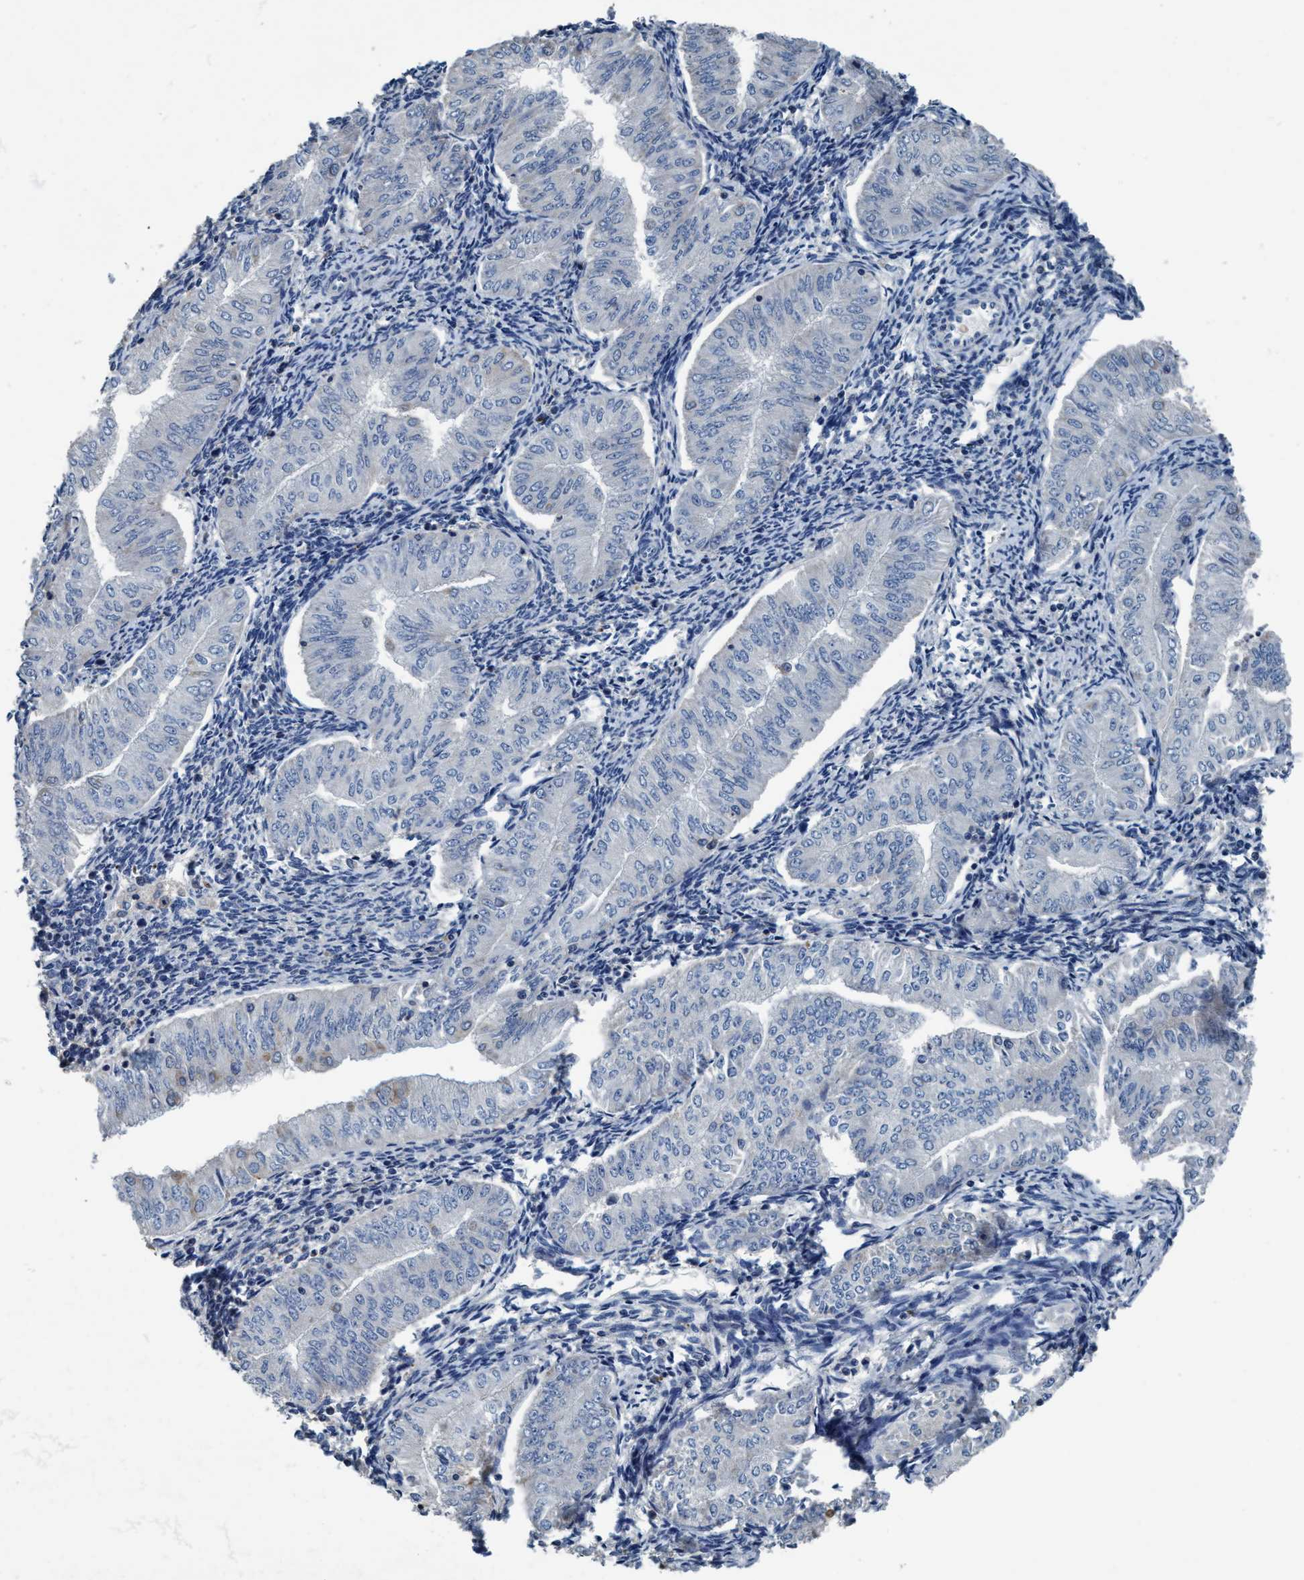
{"staining": {"intensity": "negative", "quantity": "none", "location": "none"}, "tissue": "endometrial cancer", "cell_type": "Tumor cells", "image_type": "cancer", "snomed": [{"axis": "morphology", "description": "Normal tissue, NOS"}, {"axis": "morphology", "description": "Adenocarcinoma, NOS"}, {"axis": "topography", "description": "Endometrium"}], "caption": "The micrograph shows no significant positivity in tumor cells of endometrial cancer.", "gene": "ANKFN1", "patient": {"sex": "female", "age": 53}}